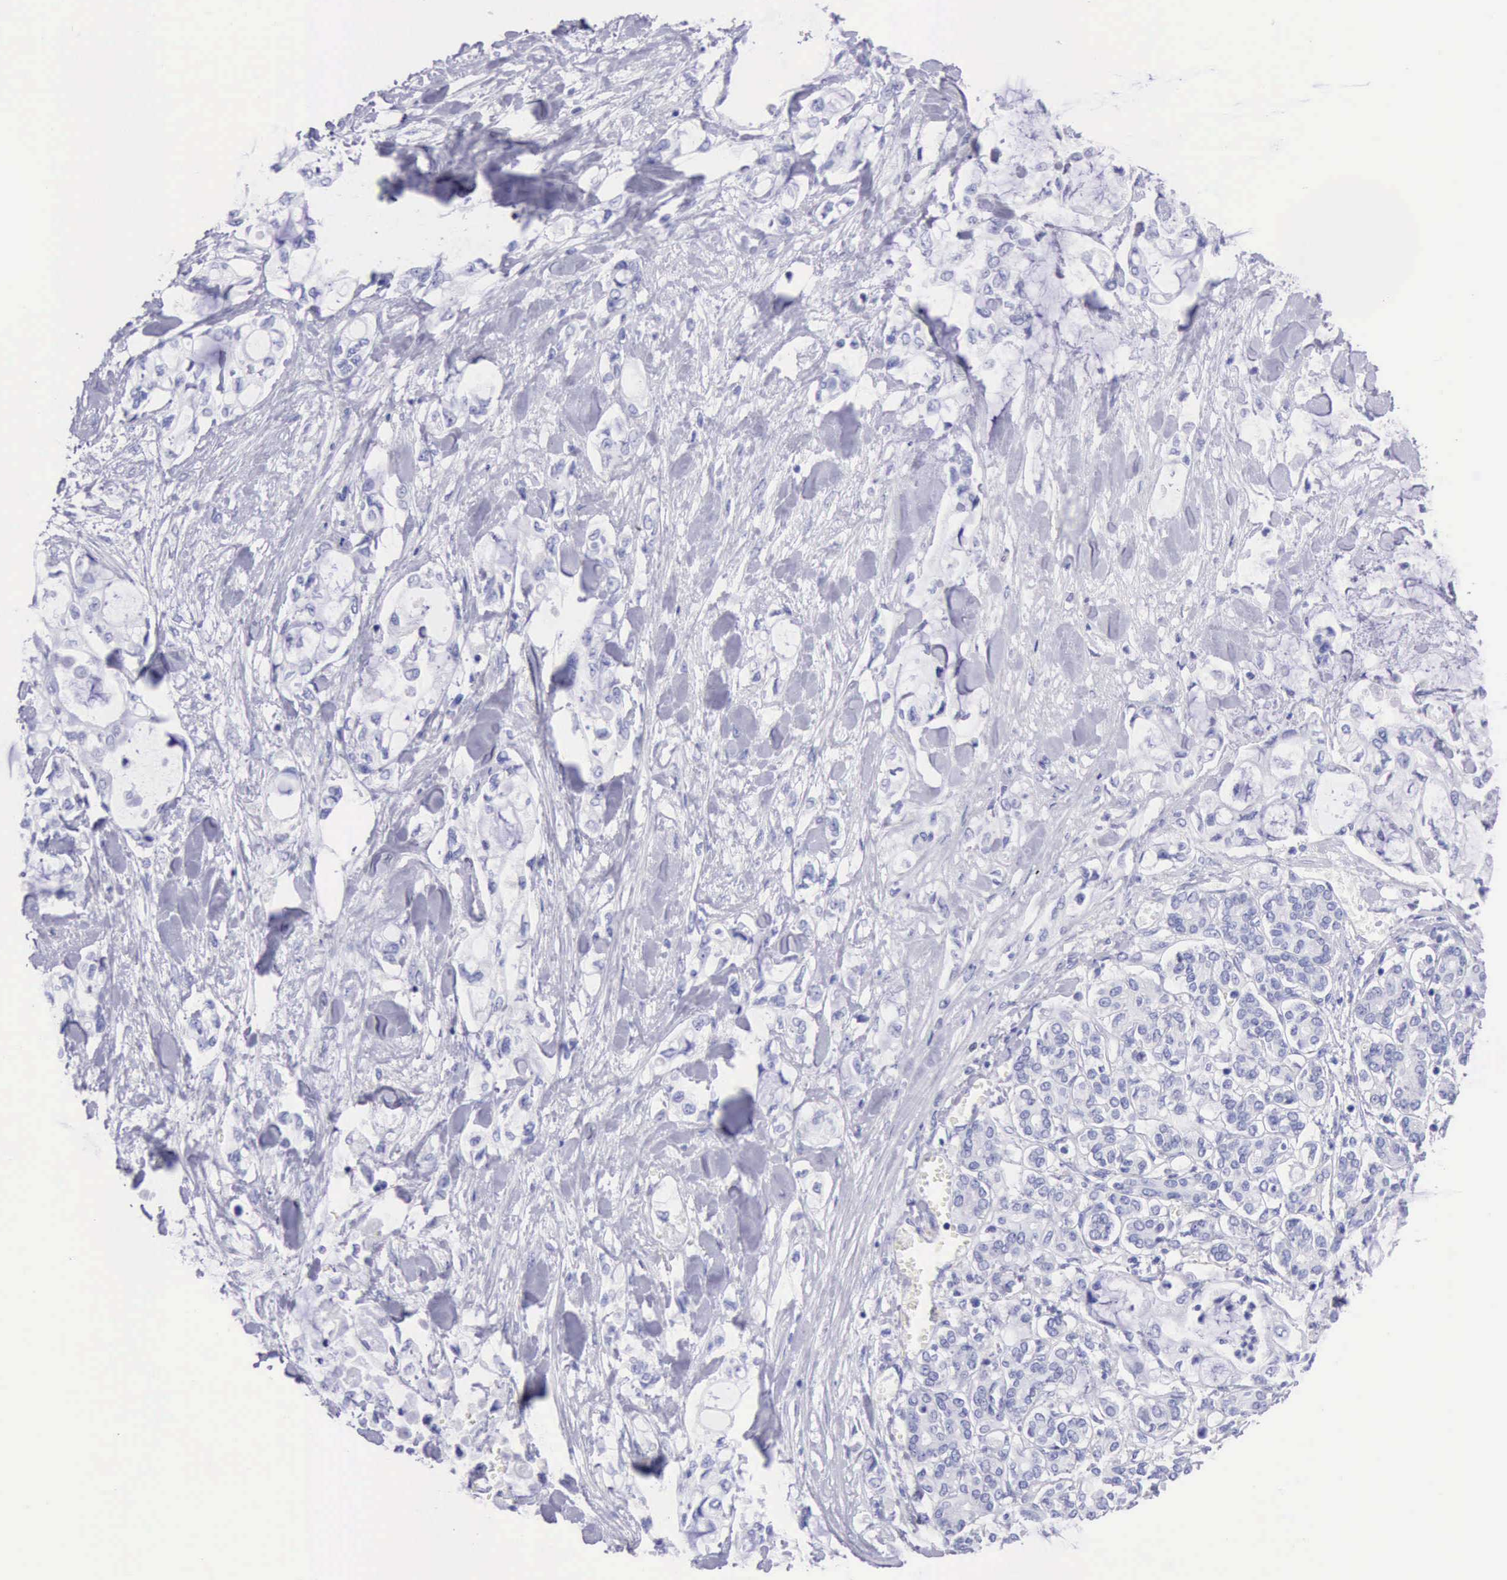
{"staining": {"intensity": "negative", "quantity": "none", "location": "none"}, "tissue": "pancreatic cancer", "cell_type": "Tumor cells", "image_type": "cancer", "snomed": [{"axis": "morphology", "description": "Adenocarcinoma, NOS"}, {"axis": "topography", "description": "Pancreas"}], "caption": "A histopathology image of pancreatic cancer stained for a protein exhibits no brown staining in tumor cells.", "gene": "MCM2", "patient": {"sex": "female", "age": 70}}